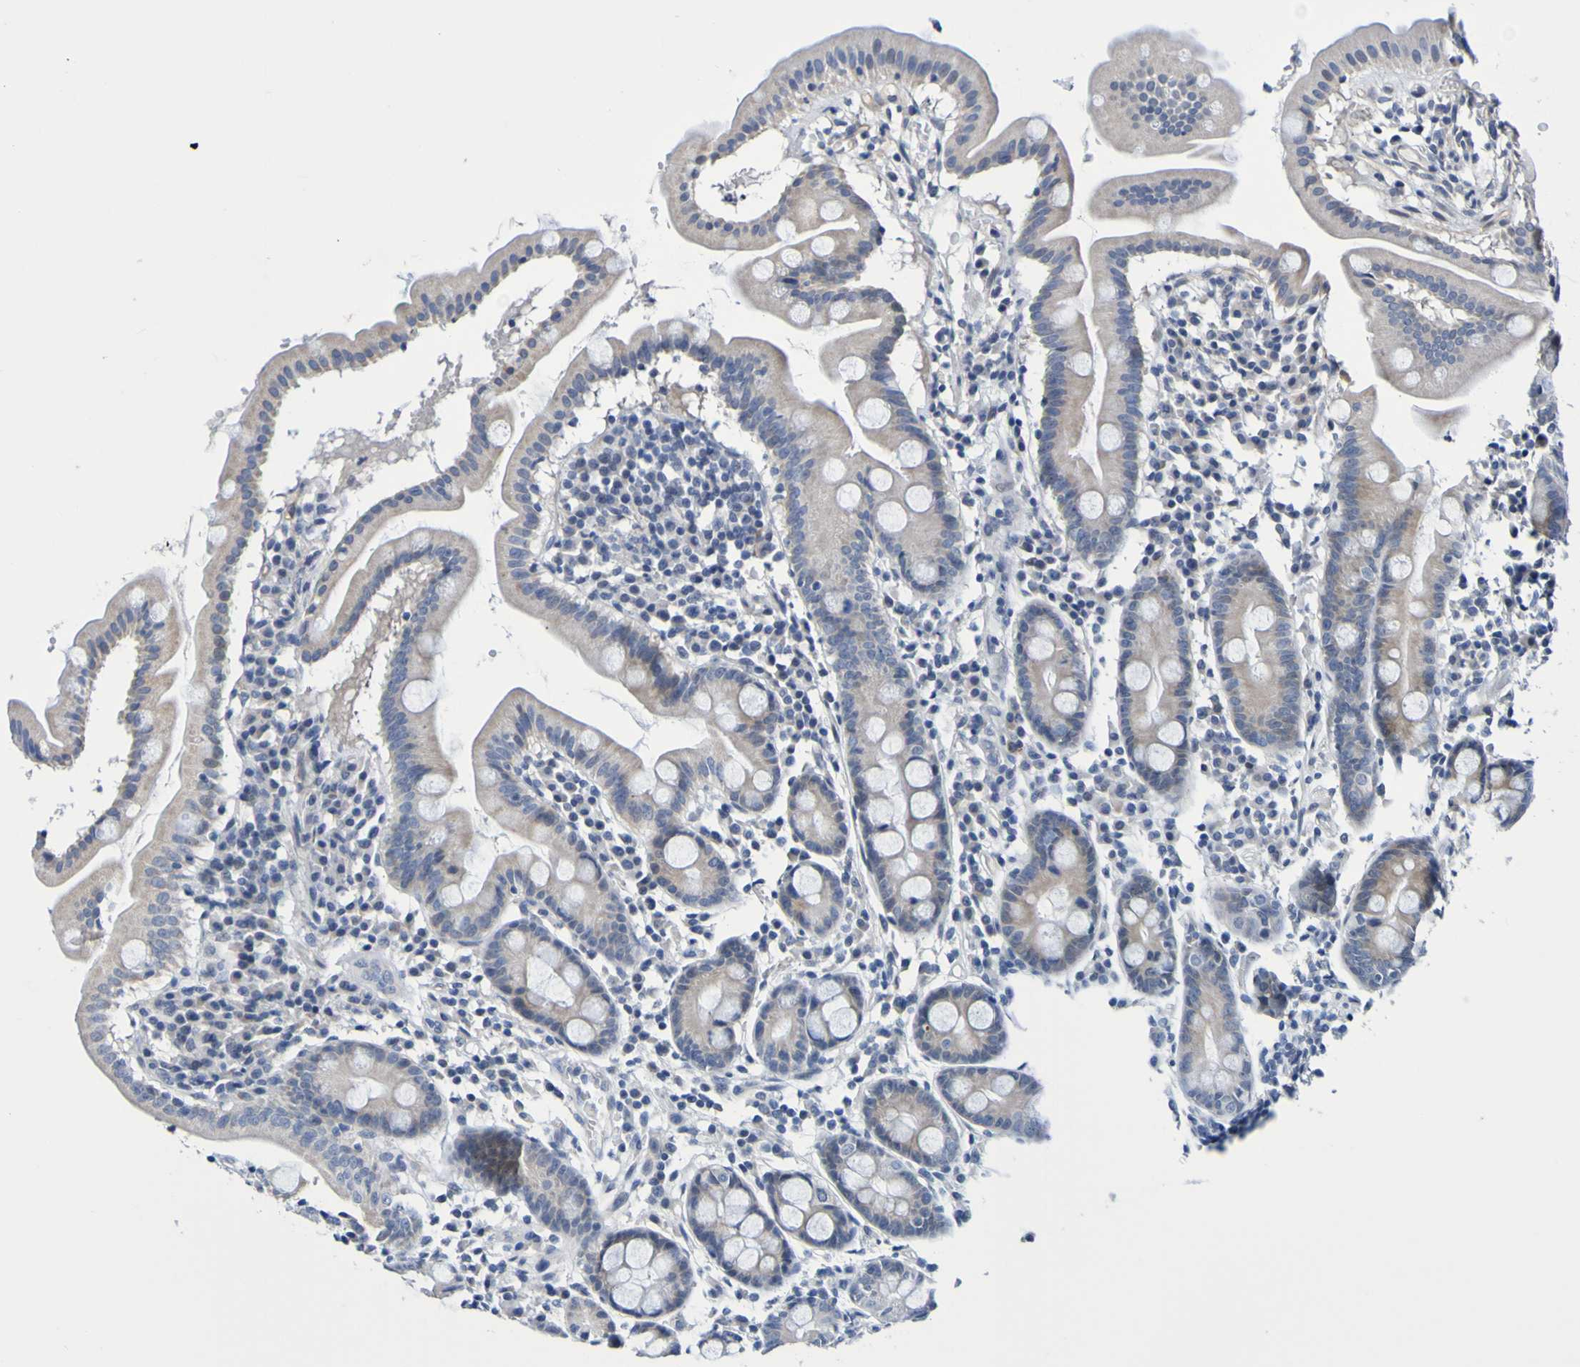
{"staining": {"intensity": "weak", "quantity": ">75%", "location": "cytoplasmic/membranous"}, "tissue": "duodenum", "cell_type": "Glandular cells", "image_type": "normal", "snomed": [{"axis": "morphology", "description": "Normal tissue, NOS"}, {"axis": "topography", "description": "Duodenum"}], "caption": "The histopathology image exhibits immunohistochemical staining of normal duodenum. There is weak cytoplasmic/membranous staining is identified in about >75% of glandular cells. Using DAB (3,3'-diaminobenzidine) (brown) and hematoxylin (blue) stains, captured at high magnification using brightfield microscopy.", "gene": "VMA21", "patient": {"sex": "male", "age": 50}}